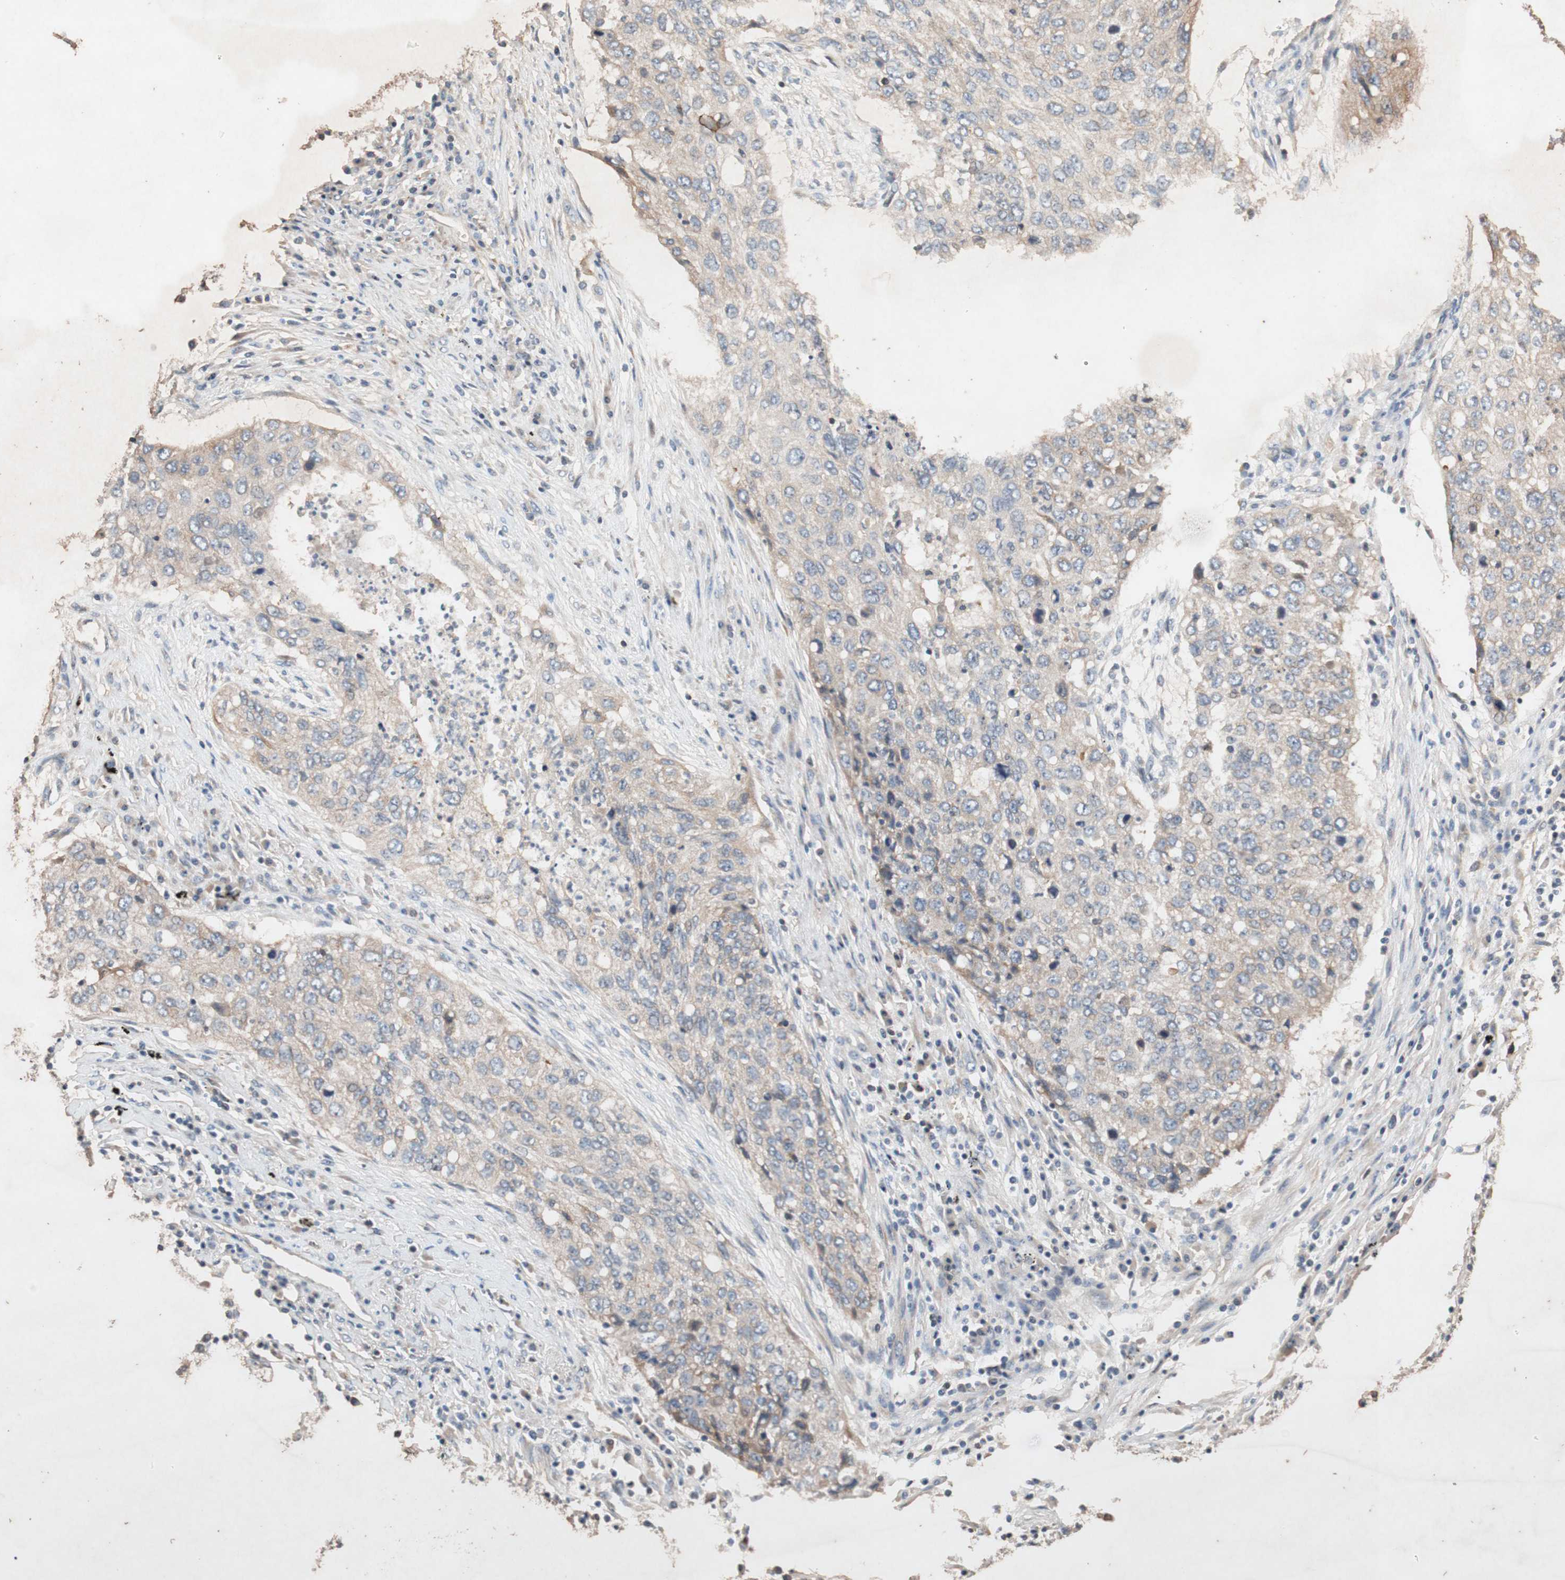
{"staining": {"intensity": "weak", "quantity": ">75%", "location": "cytoplasmic/membranous"}, "tissue": "lung cancer", "cell_type": "Tumor cells", "image_type": "cancer", "snomed": [{"axis": "morphology", "description": "Squamous cell carcinoma, NOS"}, {"axis": "topography", "description": "Lung"}], "caption": "There is low levels of weak cytoplasmic/membranous staining in tumor cells of lung cancer (squamous cell carcinoma), as demonstrated by immunohistochemical staining (brown color).", "gene": "TUBB", "patient": {"sex": "female", "age": 63}}